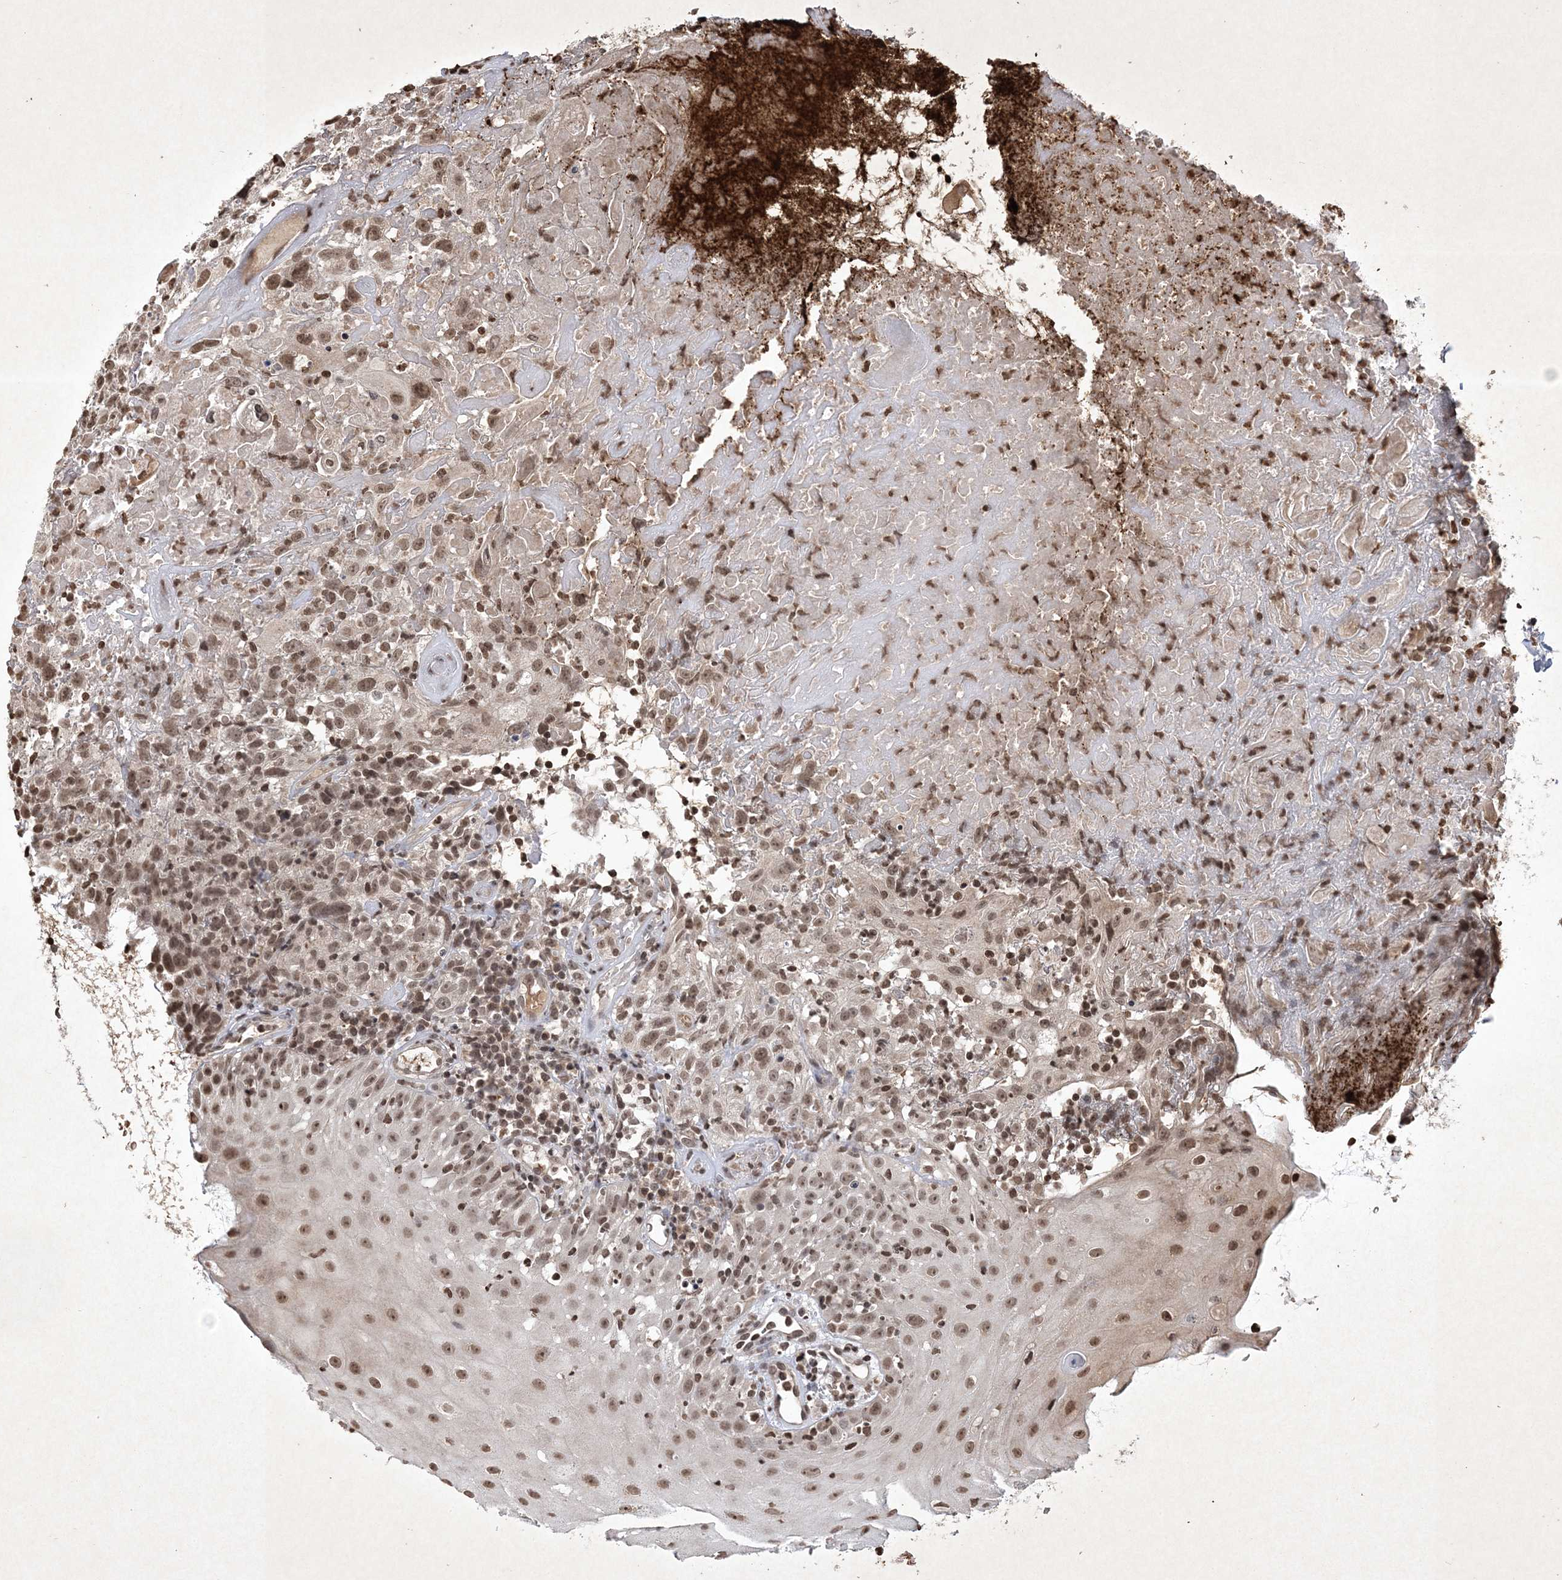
{"staining": {"intensity": "moderate", "quantity": ">75%", "location": "nuclear"}, "tissue": "oral mucosa", "cell_type": "Squamous epithelial cells", "image_type": "normal", "snomed": [{"axis": "morphology", "description": "Normal tissue, NOS"}, {"axis": "topography", "description": "Oral tissue"}], "caption": "IHC image of unremarkable oral mucosa: human oral mucosa stained using immunohistochemistry displays medium levels of moderate protein expression localized specifically in the nuclear of squamous epithelial cells, appearing as a nuclear brown color.", "gene": "NEDD9", "patient": {"sex": "male", "age": 60}}